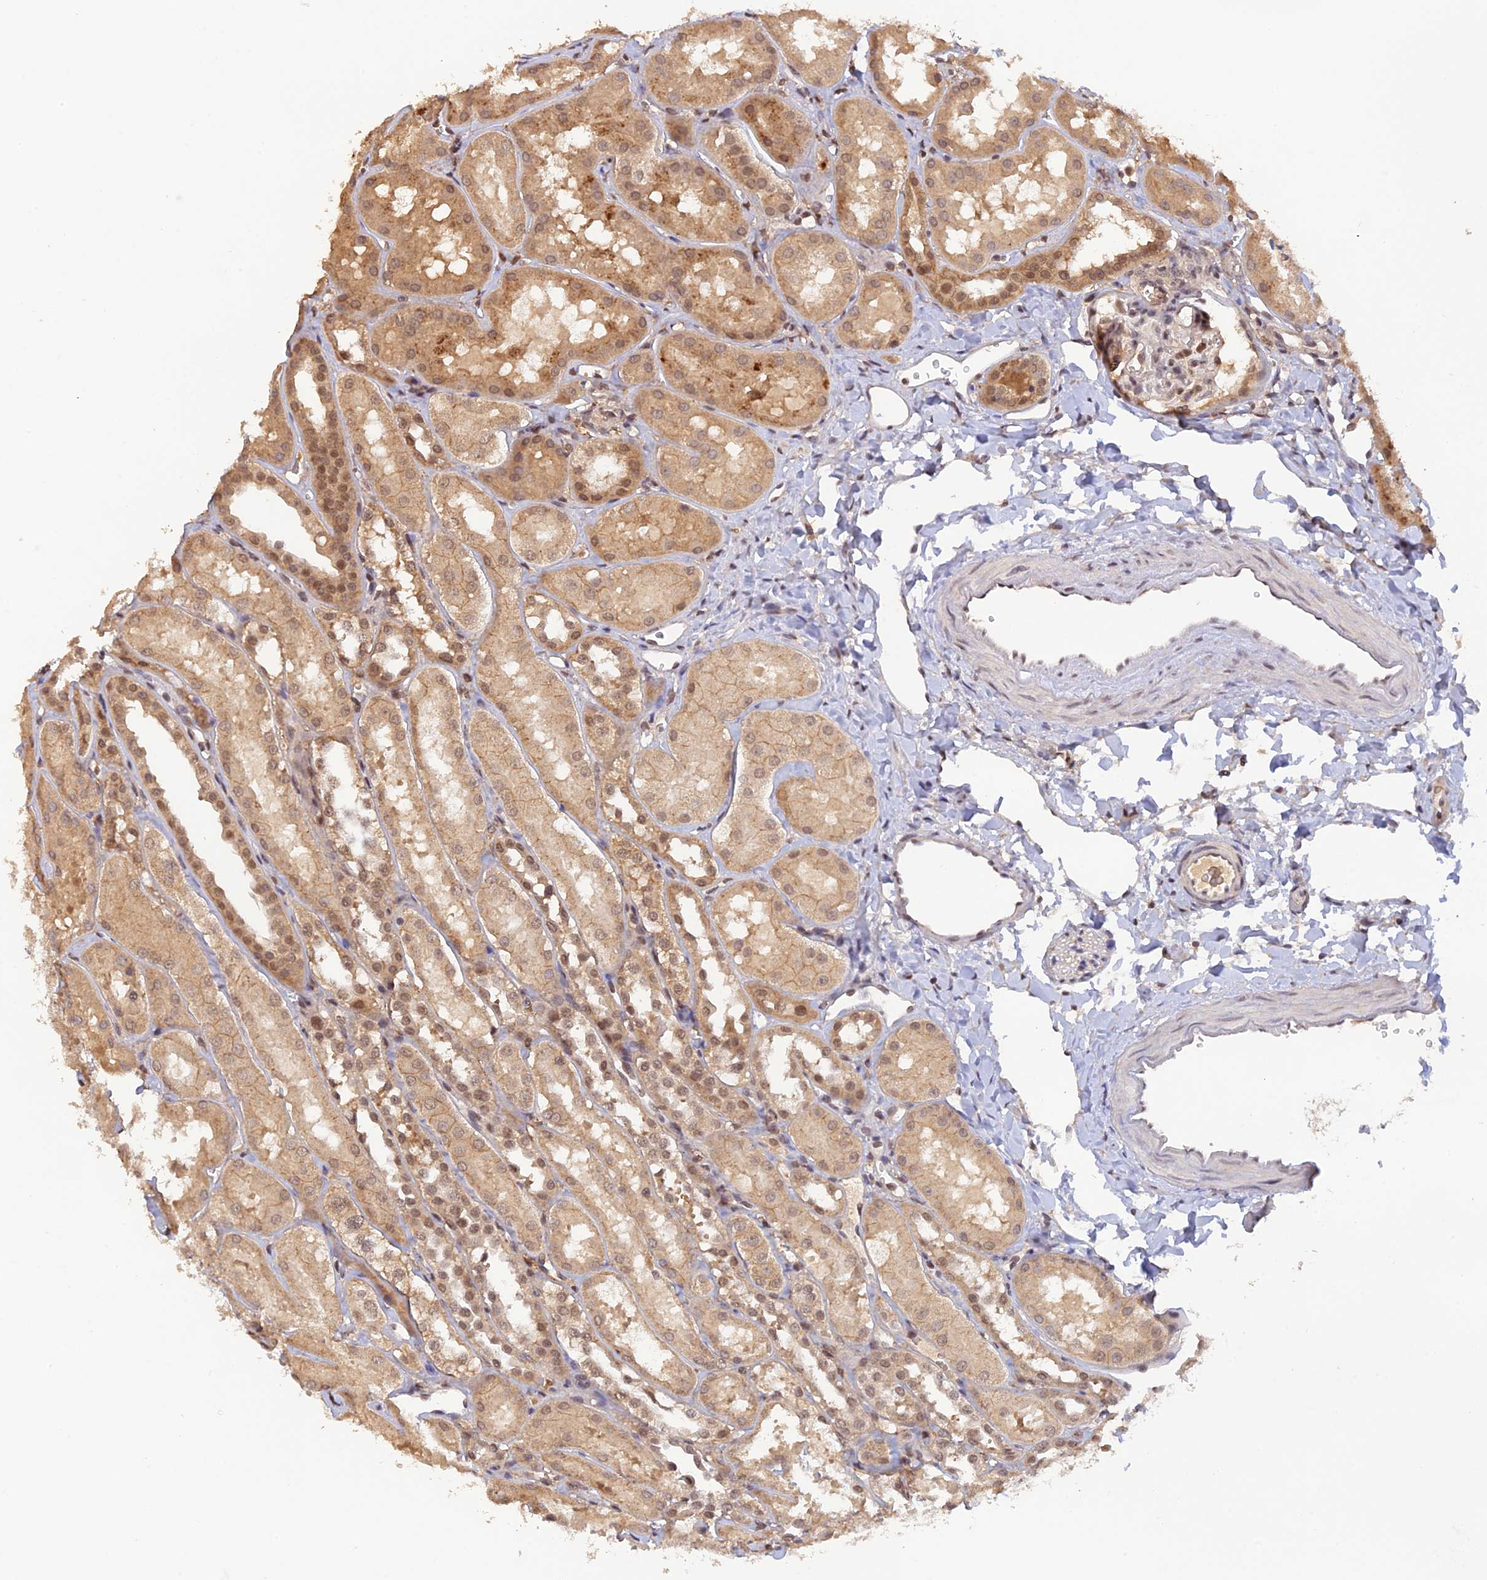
{"staining": {"intensity": "moderate", "quantity": "<25%", "location": "nuclear"}, "tissue": "kidney", "cell_type": "Cells in glomeruli", "image_type": "normal", "snomed": [{"axis": "morphology", "description": "Normal tissue, NOS"}, {"axis": "topography", "description": "Kidney"}, {"axis": "topography", "description": "Urinary bladder"}], "caption": "IHC (DAB (3,3'-diaminobenzidine)) staining of normal kidney demonstrates moderate nuclear protein staining in approximately <25% of cells in glomeruli.", "gene": "ZNF436", "patient": {"sex": "male", "age": 16}}